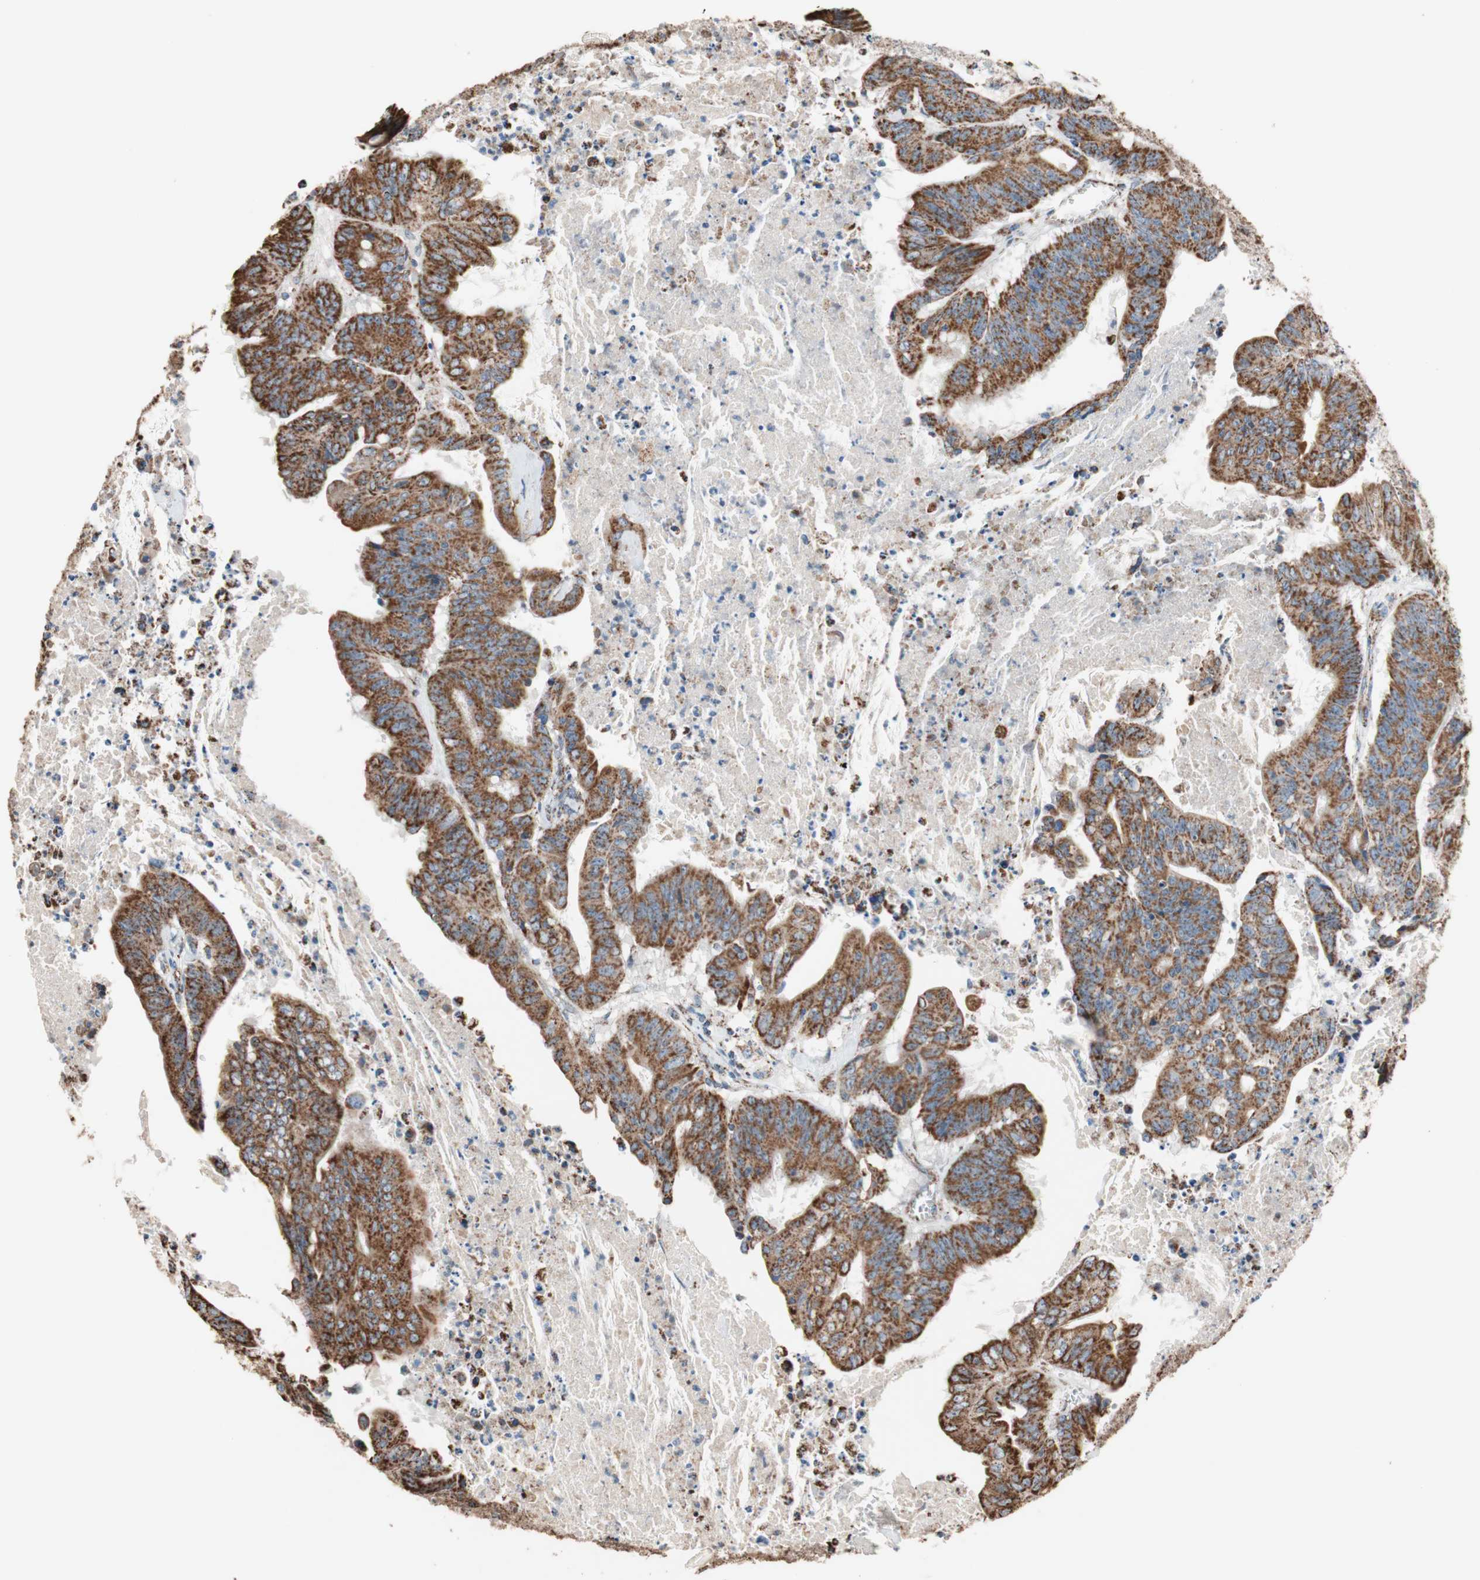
{"staining": {"intensity": "strong", "quantity": ">75%", "location": "cytoplasmic/membranous"}, "tissue": "colorectal cancer", "cell_type": "Tumor cells", "image_type": "cancer", "snomed": [{"axis": "morphology", "description": "Adenocarcinoma, NOS"}, {"axis": "topography", "description": "Colon"}], "caption": "IHC (DAB) staining of human colorectal cancer demonstrates strong cytoplasmic/membranous protein expression in about >75% of tumor cells.", "gene": "PCSK4", "patient": {"sex": "male", "age": 45}}